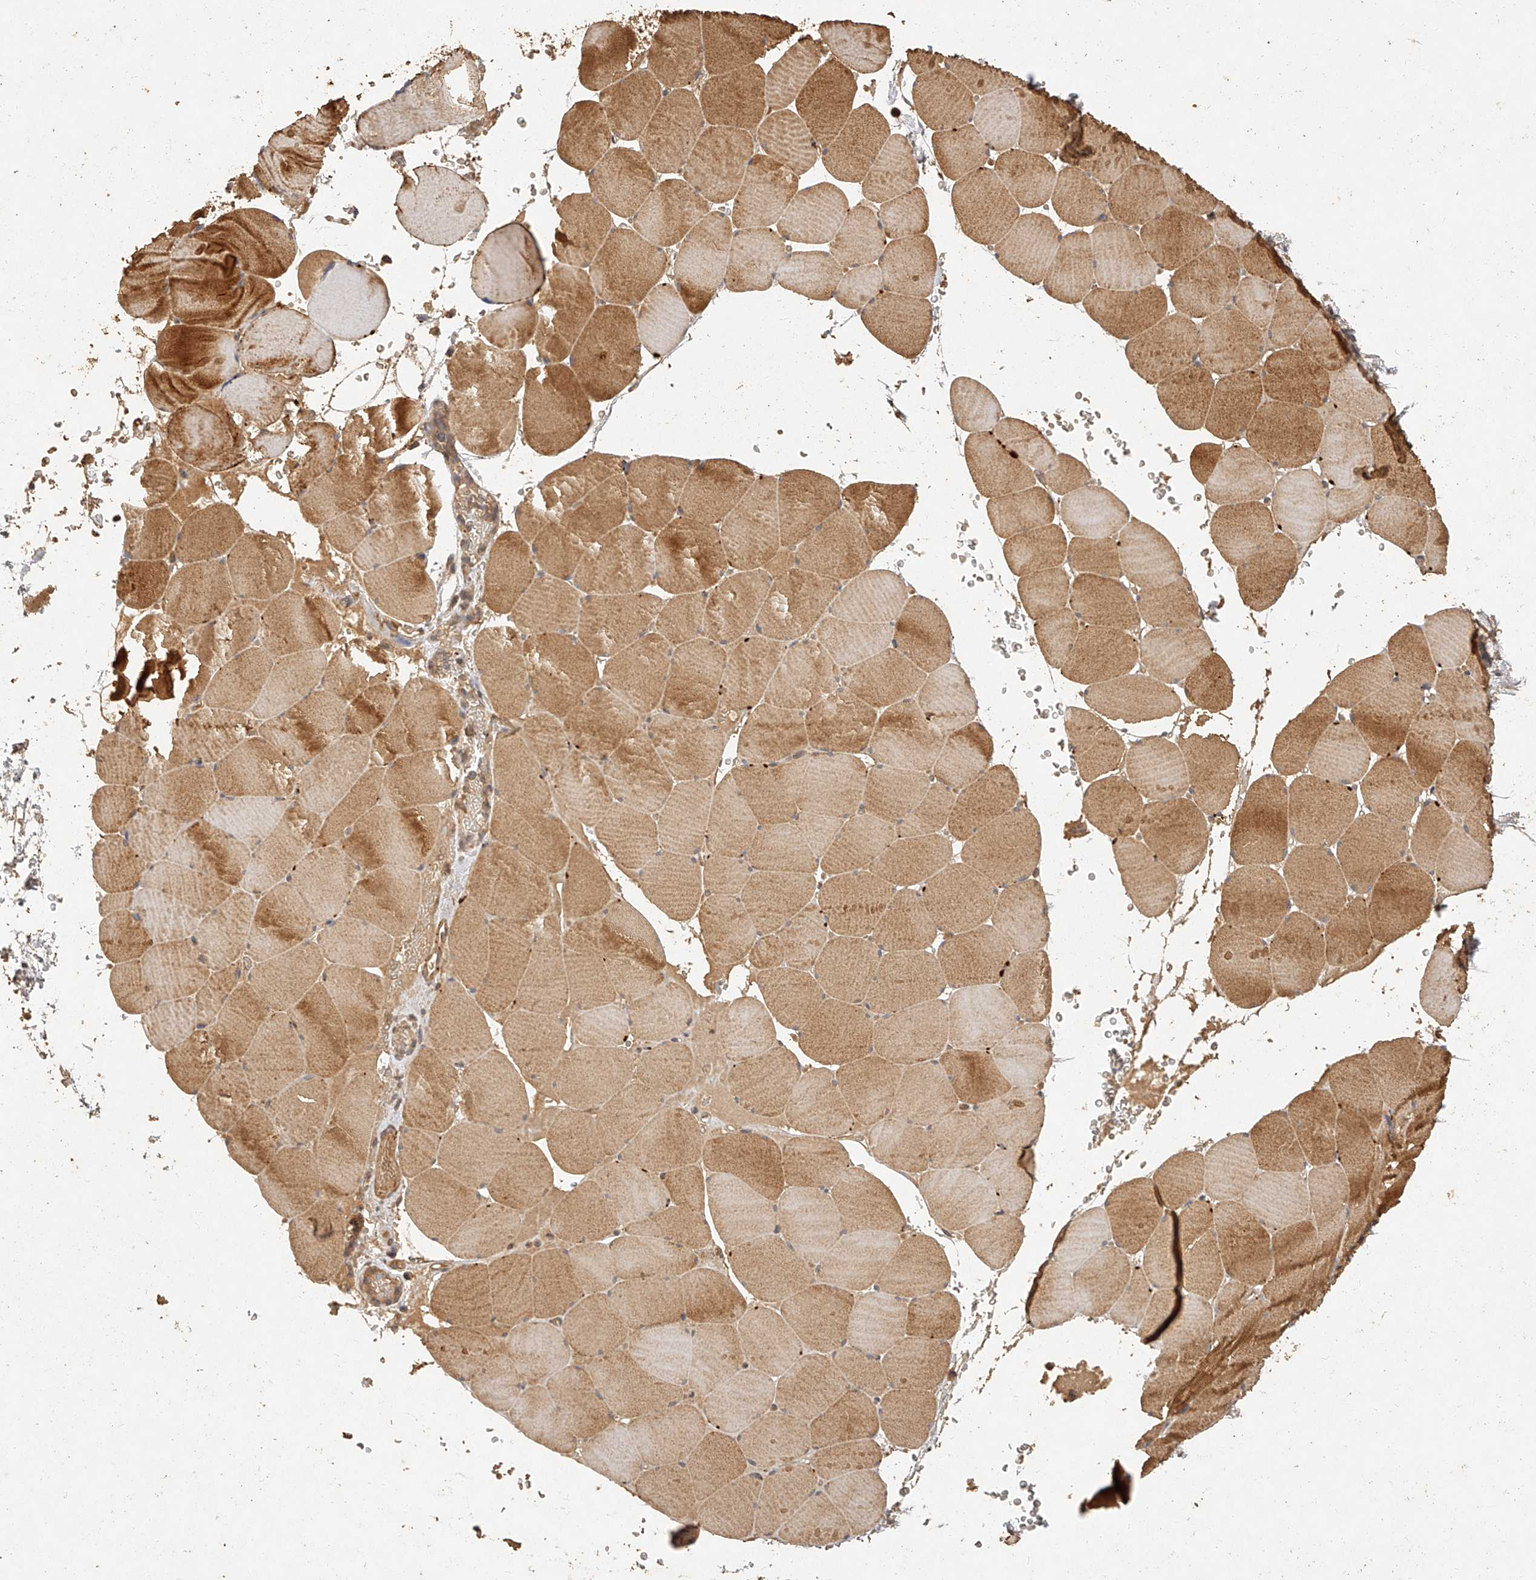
{"staining": {"intensity": "moderate", "quantity": ">75%", "location": "cytoplasmic/membranous"}, "tissue": "skeletal muscle", "cell_type": "Myocytes", "image_type": "normal", "snomed": [{"axis": "morphology", "description": "Normal tissue, NOS"}, {"axis": "topography", "description": "Skeletal muscle"}], "caption": "Immunohistochemistry (DAB (3,3'-diaminobenzidine)) staining of normal skeletal muscle shows moderate cytoplasmic/membranous protein expression in about >75% of myocytes. The staining was performed using DAB, with brown indicating positive protein expression. Nuclei are stained blue with hematoxylin.", "gene": "NSMAF", "patient": {"sex": "male", "age": 62}}